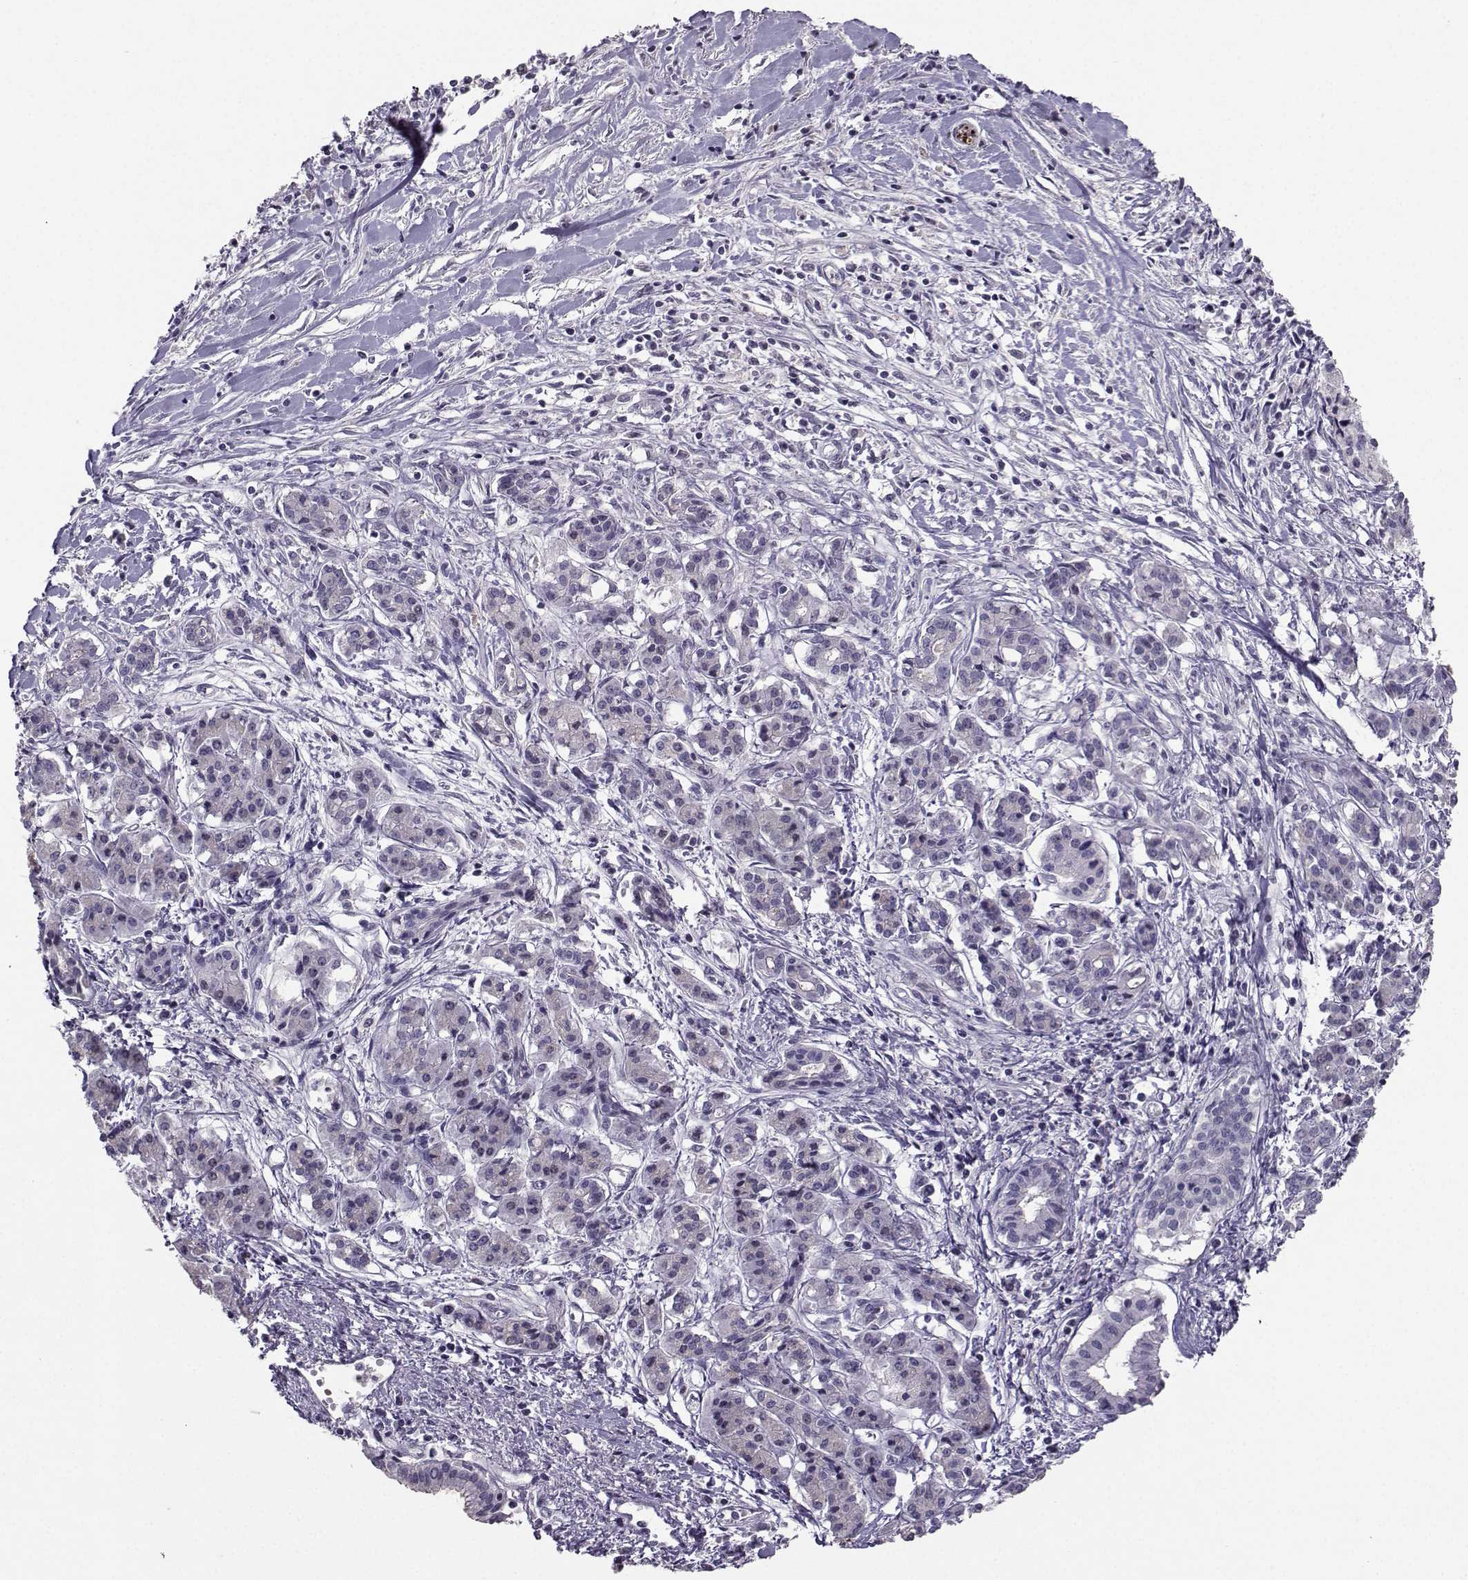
{"staining": {"intensity": "negative", "quantity": "none", "location": "none"}, "tissue": "pancreatic cancer", "cell_type": "Tumor cells", "image_type": "cancer", "snomed": [{"axis": "morphology", "description": "Adenocarcinoma, NOS"}, {"axis": "topography", "description": "Pancreas"}], "caption": "This is an immunohistochemistry (IHC) image of pancreatic adenocarcinoma. There is no positivity in tumor cells.", "gene": "CARTPT", "patient": {"sex": "male", "age": 48}}